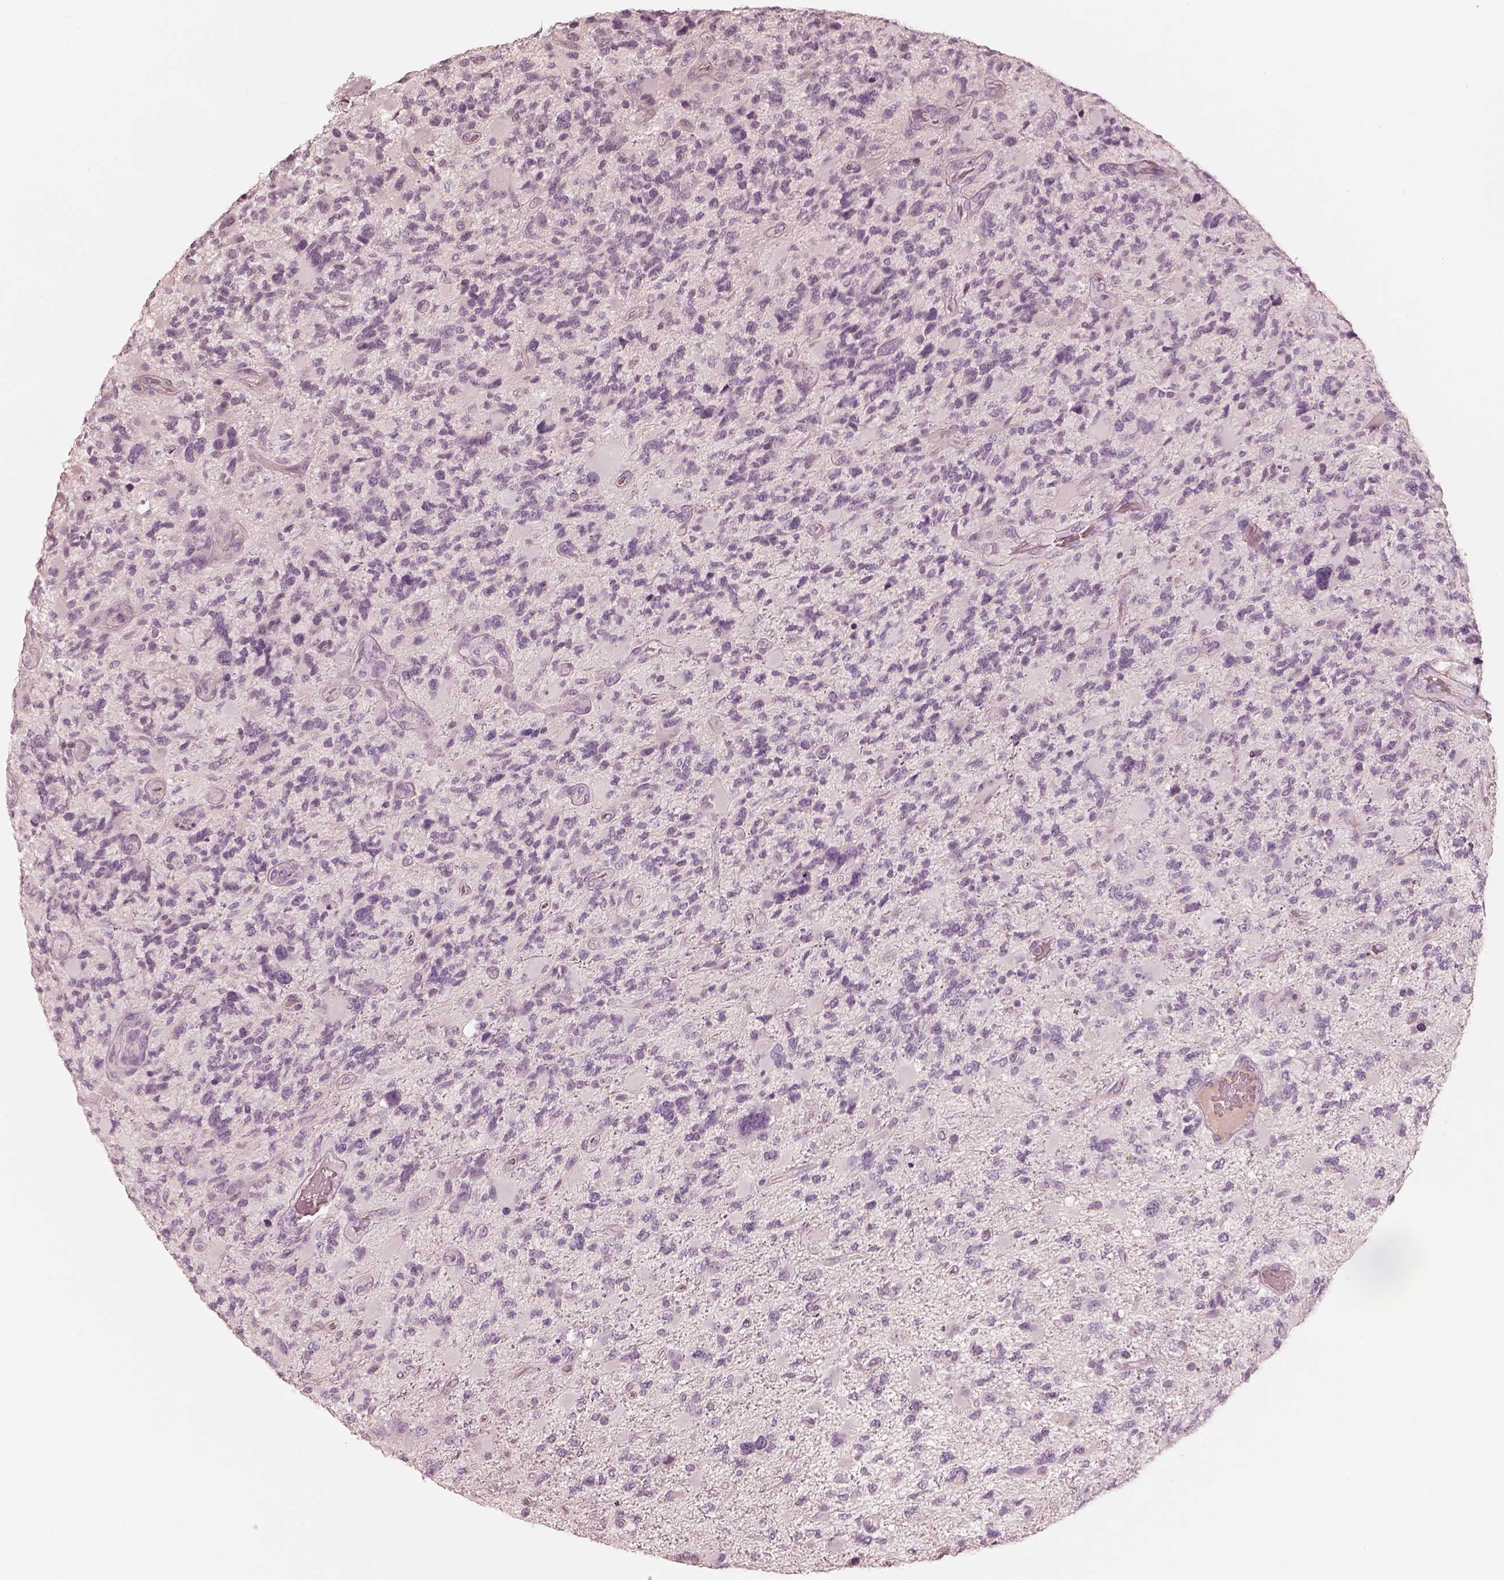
{"staining": {"intensity": "negative", "quantity": "none", "location": "none"}, "tissue": "glioma", "cell_type": "Tumor cells", "image_type": "cancer", "snomed": [{"axis": "morphology", "description": "Glioma, malignant, High grade"}, {"axis": "topography", "description": "Brain"}], "caption": "A histopathology image of human malignant glioma (high-grade) is negative for staining in tumor cells.", "gene": "CALR3", "patient": {"sex": "female", "age": 71}}